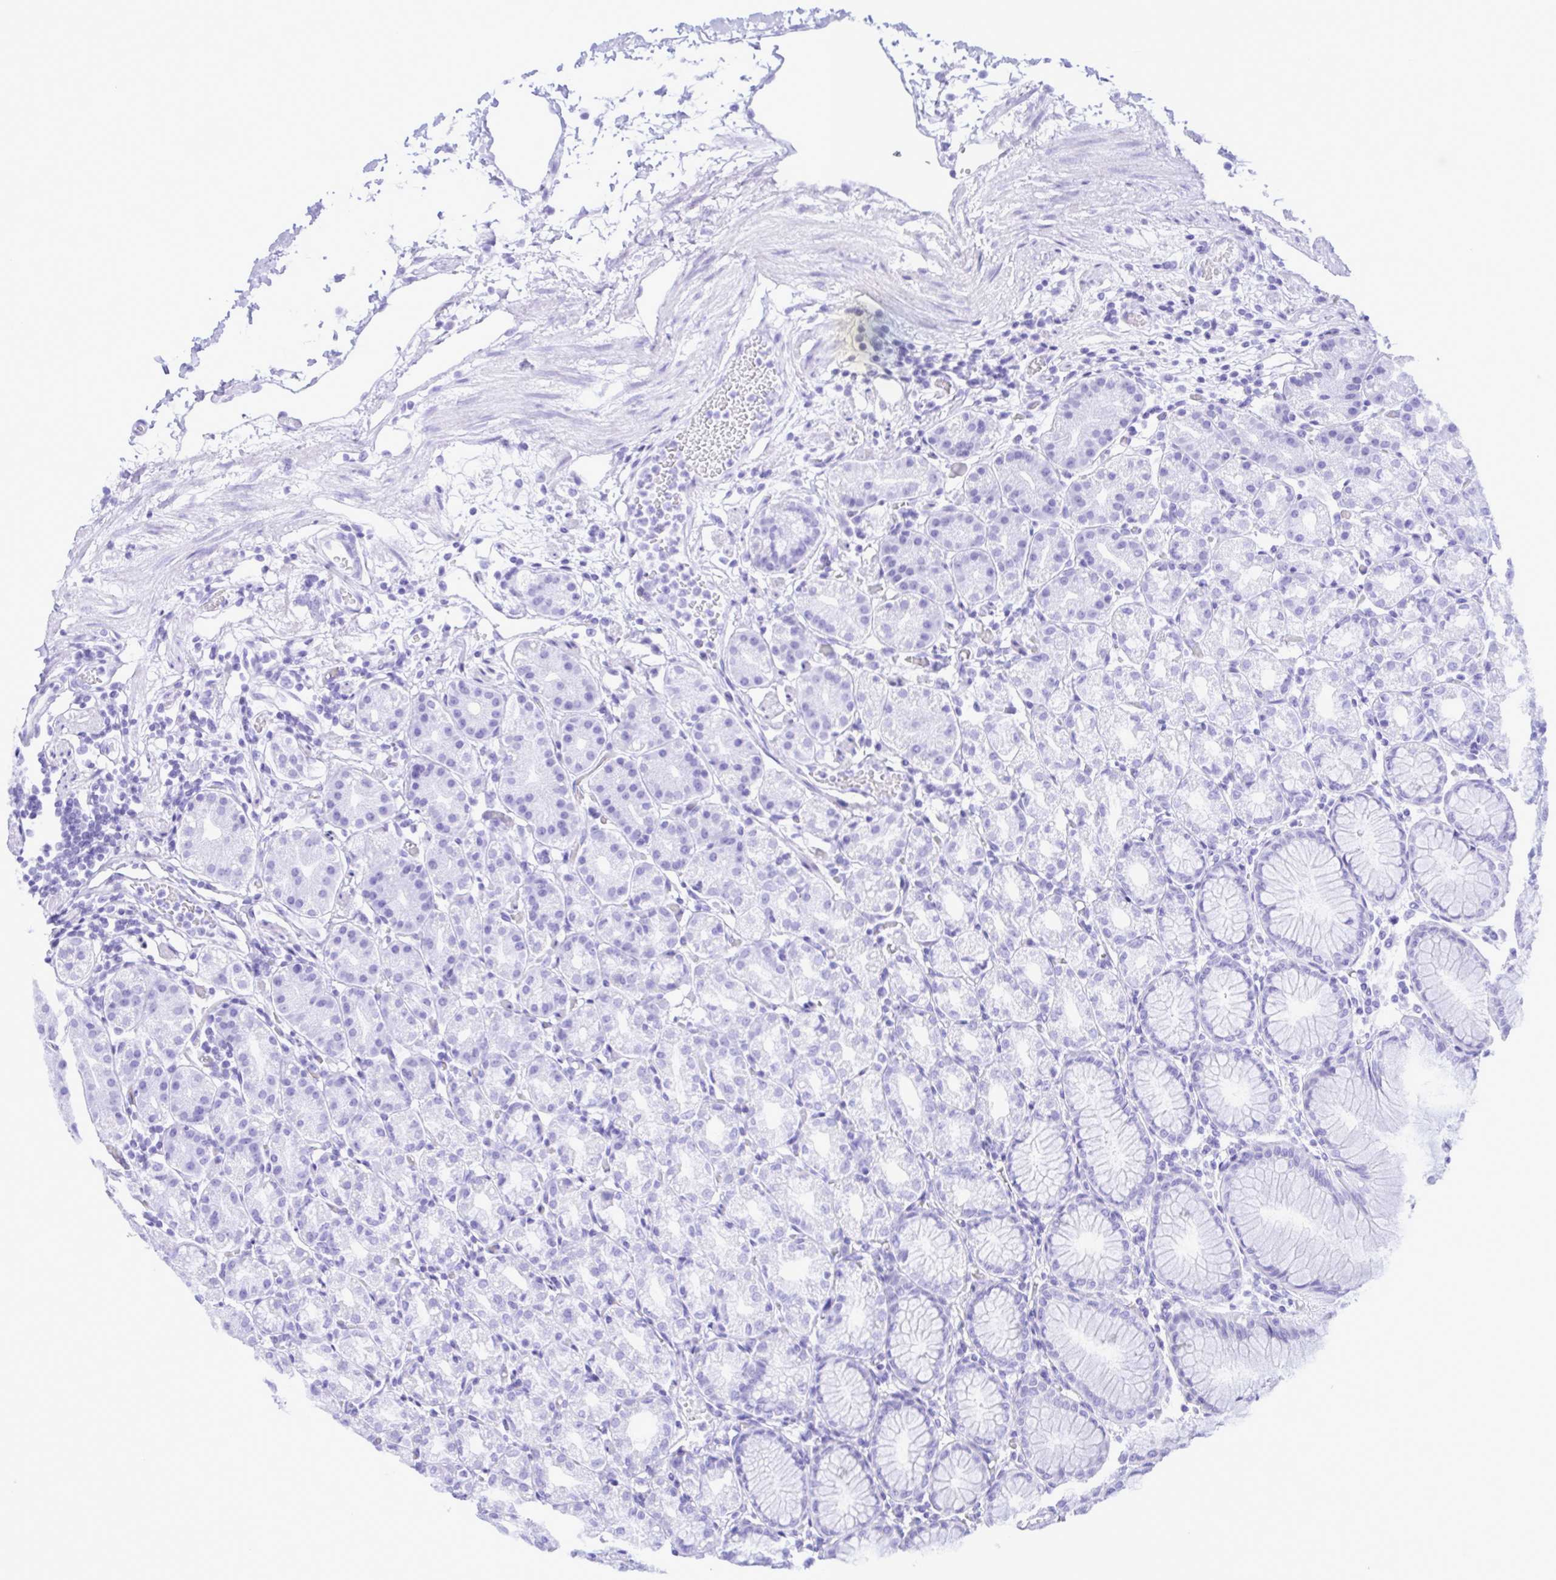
{"staining": {"intensity": "weak", "quantity": "<25%", "location": "cytoplasmic/membranous"}, "tissue": "stomach", "cell_type": "Glandular cells", "image_type": "normal", "snomed": [{"axis": "morphology", "description": "Normal tissue, NOS"}, {"axis": "topography", "description": "Stomach"}], "caption": "DAB immunohistochemical staining of benign stomach exhibits no significant expression in glandular cells.", "gene": "FLT1", "patient": {"sex": "female", "age": 57}}